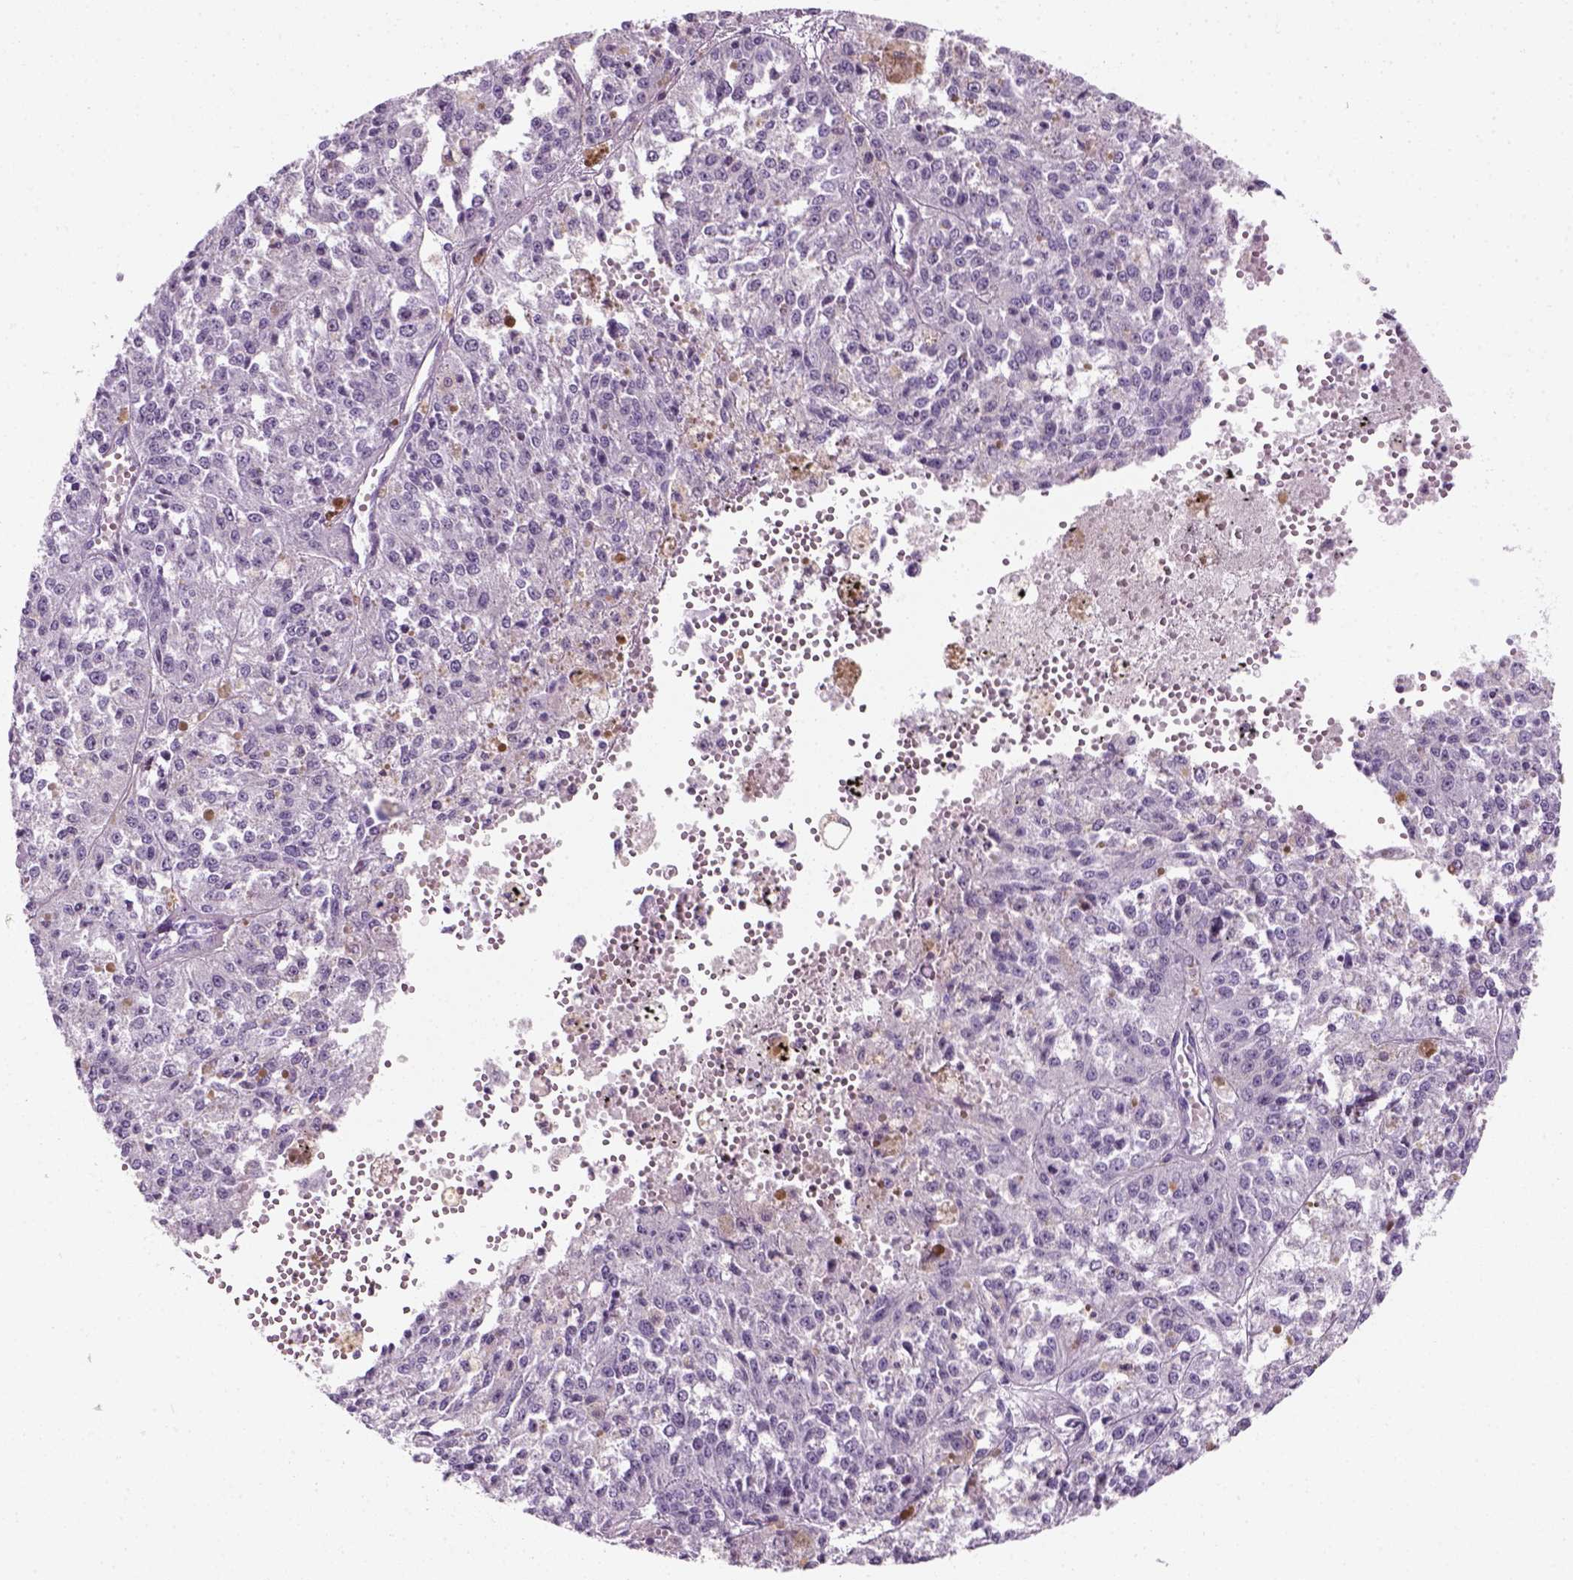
{"staining": {"intensity": "negative", "quantity": "none", "location": "none"}, "tissue": "melanoma", "cell_type": "Tumor cells", "image_type": "cancer", "snomed": [{"axis": "morphology", "description": "Malignant melanoma, Metastatic site"}, {"axis": "topography", "description": "Lymph node"}], "caption": "Tumor cells are negative for brown protein staining in malignant melanoma (metastatic site).", "gene": "ZNF865", "patient": {"sex": "female", "age": 64}}